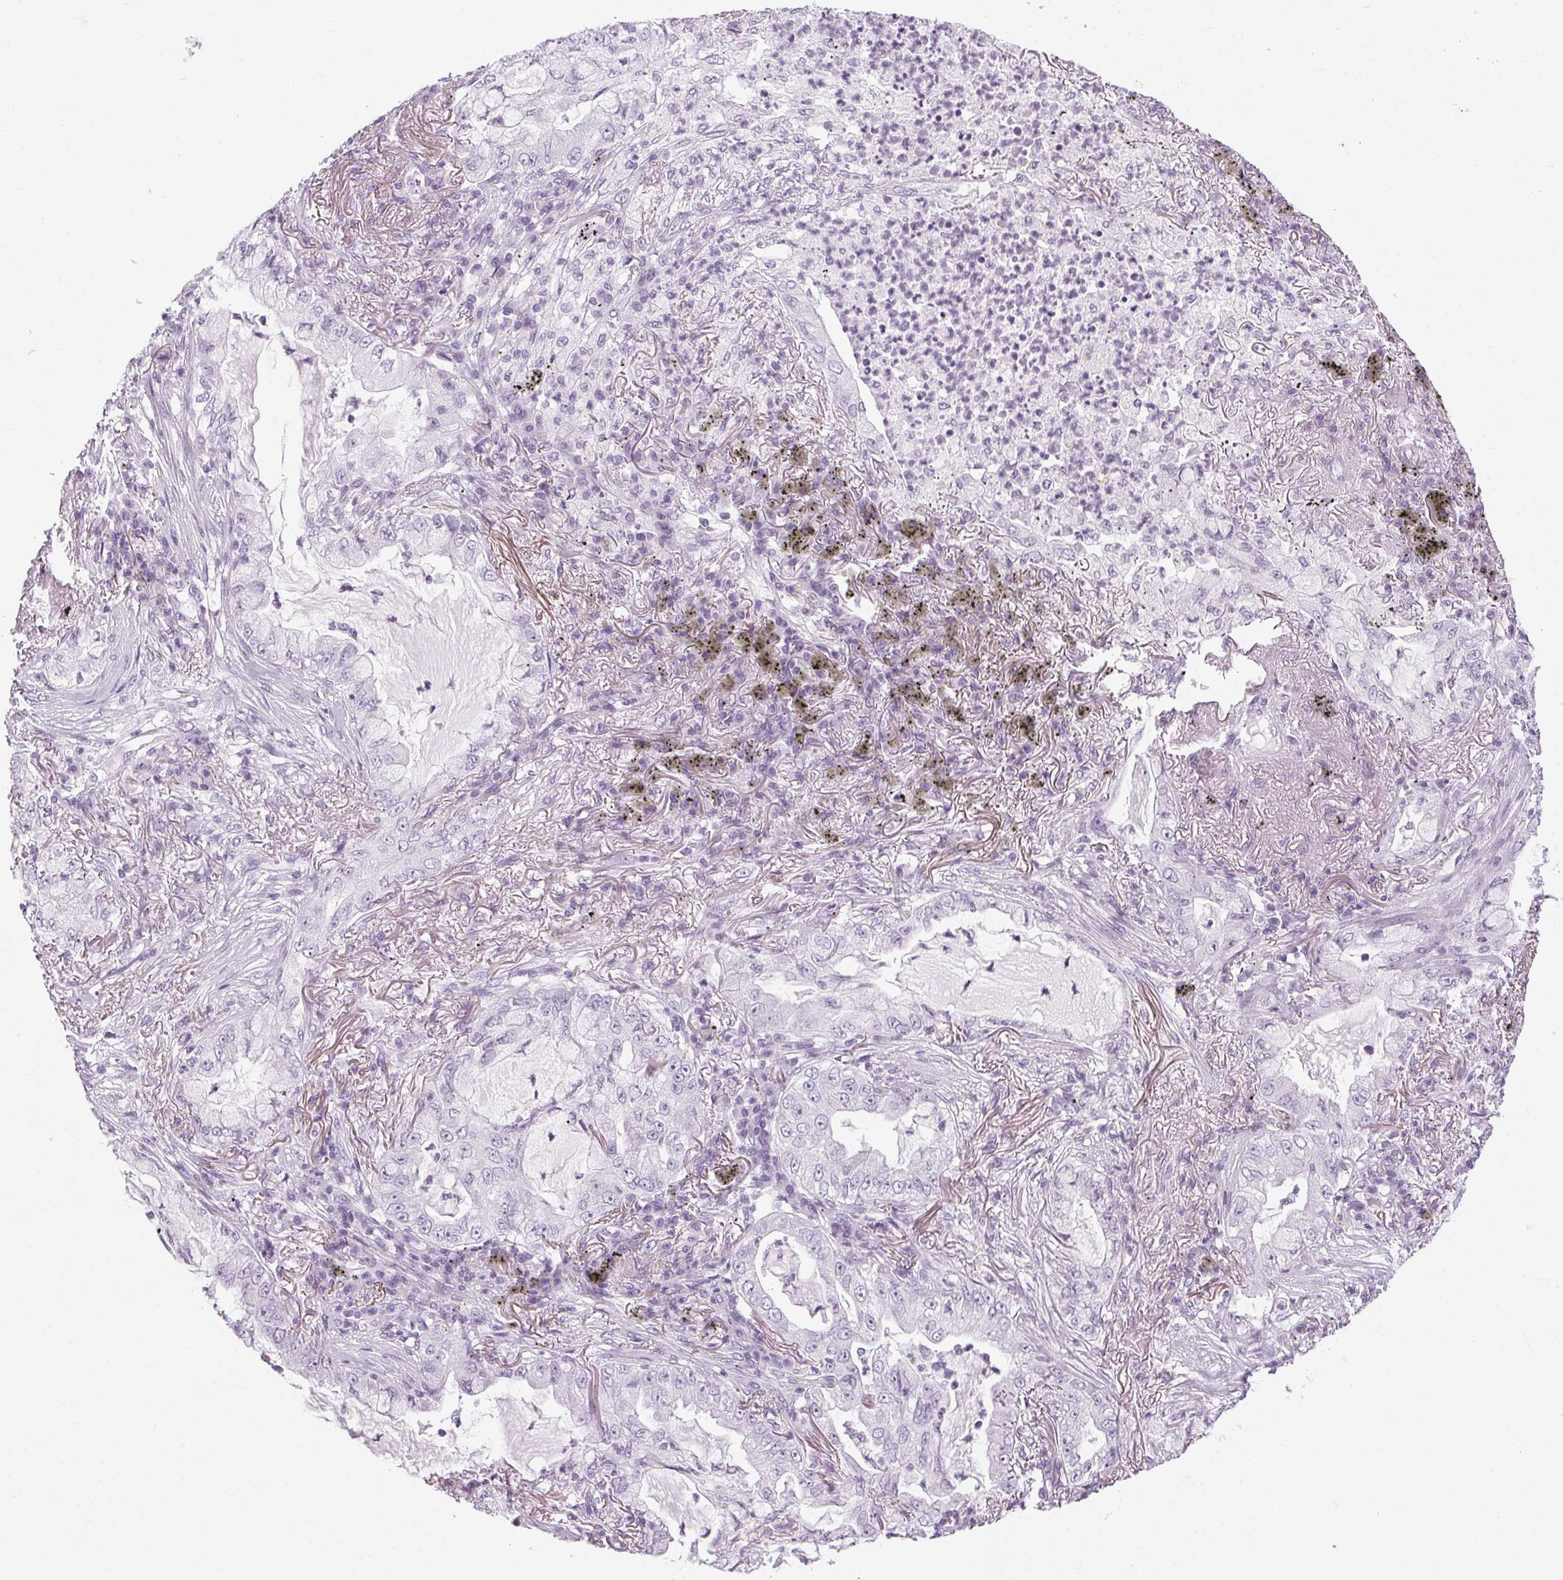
{"staining": {"intensity": "negative", "quantity": "none", "location": "none"}, "tissue": "lung cancer", "cell_type": "Tumor cells", "image_type": "cancer", "snomed": [{"axis": "morphology", "description": "Adenocarcinoma, NOS"}, {"axis": "topography", "description": "Lung"}], "caption": "Immunohistochemistry (IHC) of lung cancer exhibits no positivity in tumor cells.", "gene": "POMC", "patient": {"sex": "female", "age": 73}}